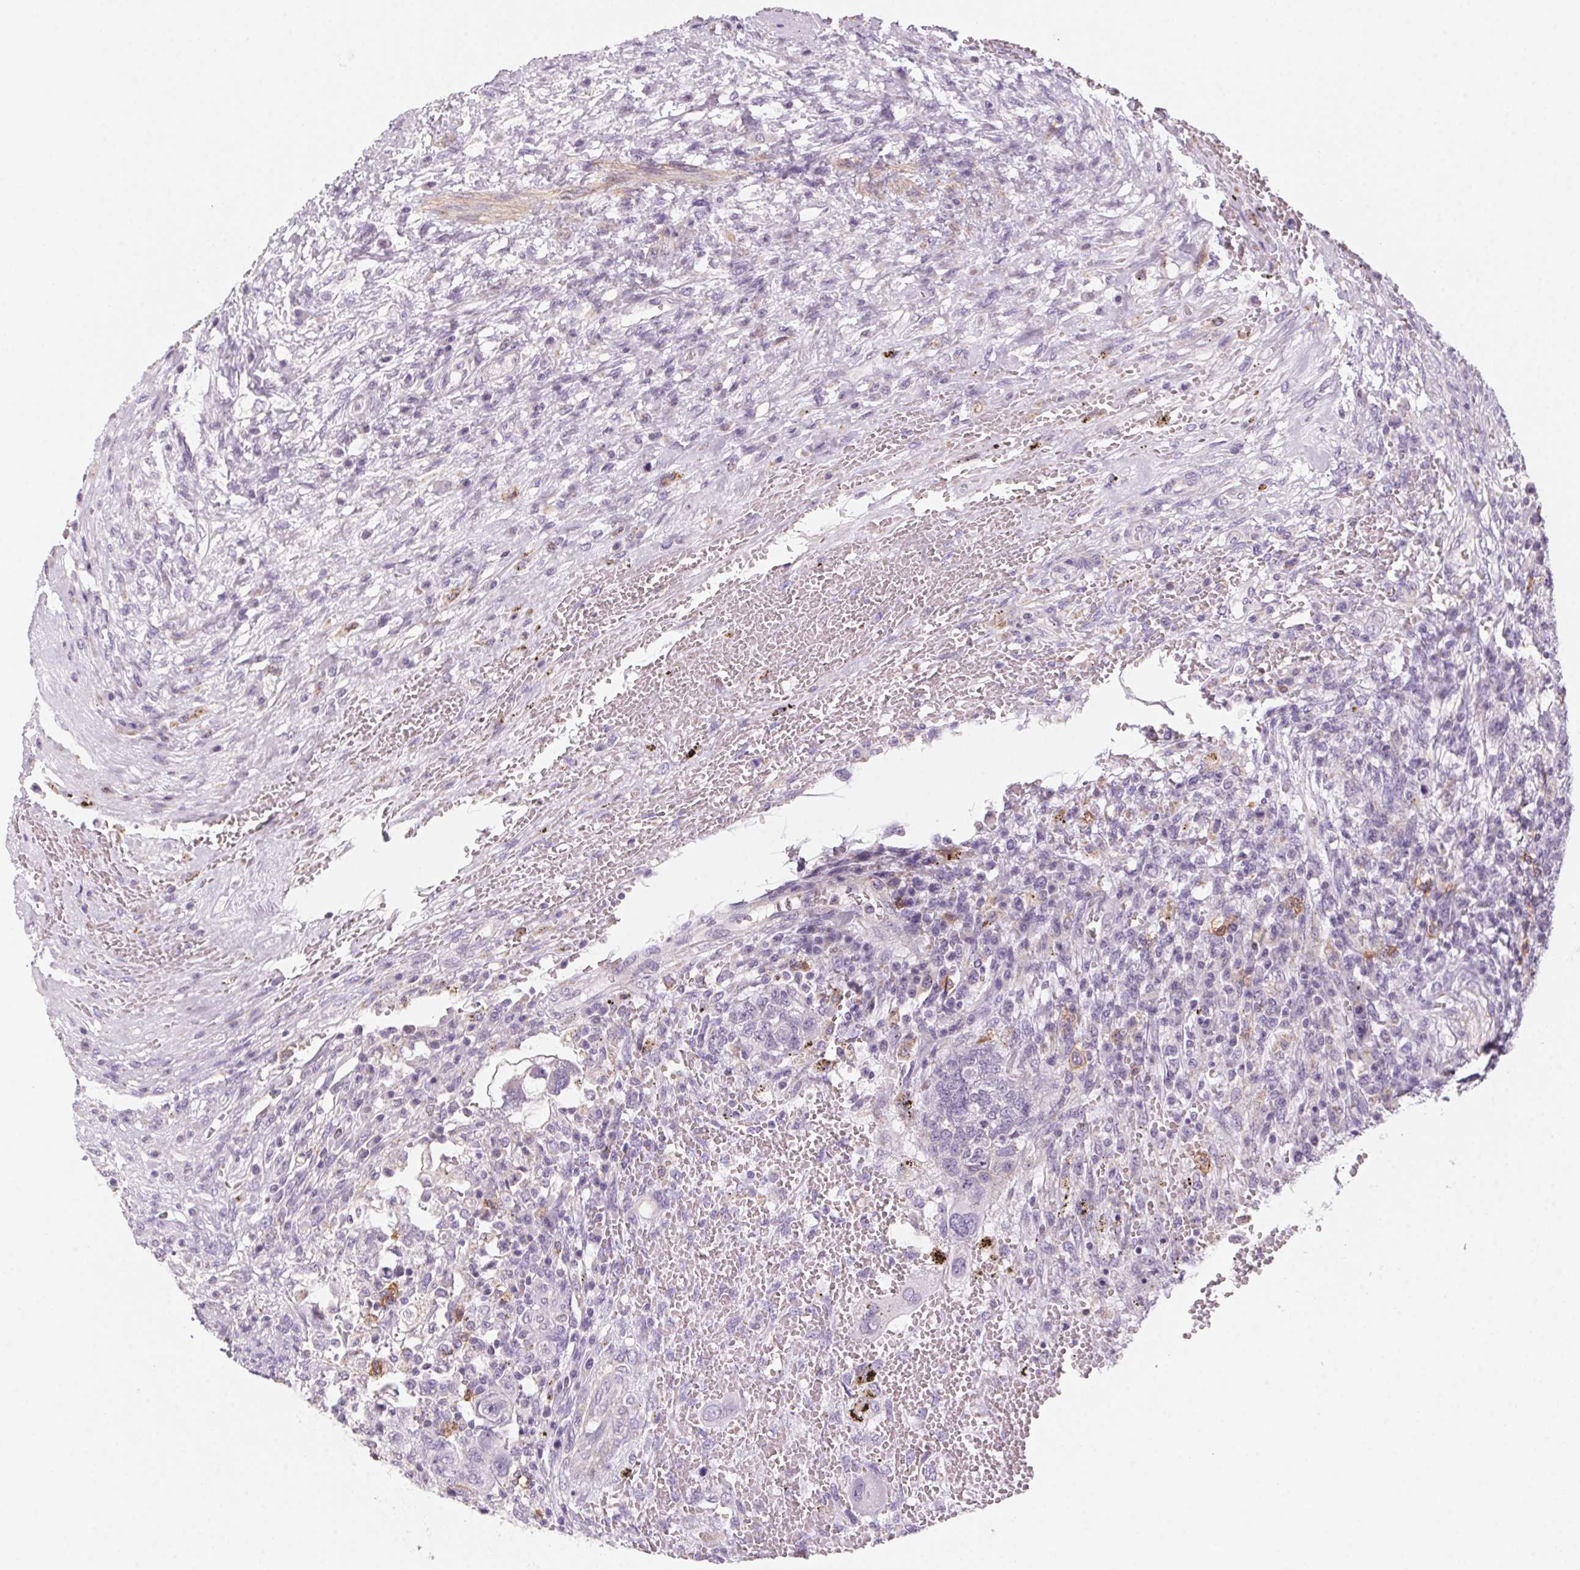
{"staining": {"intensity": "negative", "quantity": "none", "location": "none"}, "tissue": "testis cancer", "cell_type": "Tumor cells", "image_type": "cancer", "snomed": [{"axis": "morphology", "description": "Carcinoma, Embryonal, NOS"}, {"axis": "topography", "description": "Testis"}], "caption": "Tumor cells show no significant positivity in testis cancer (embryonal carcinoma).", "gene": "PRPH", "patient": {"sex": "male", "age": 26}}